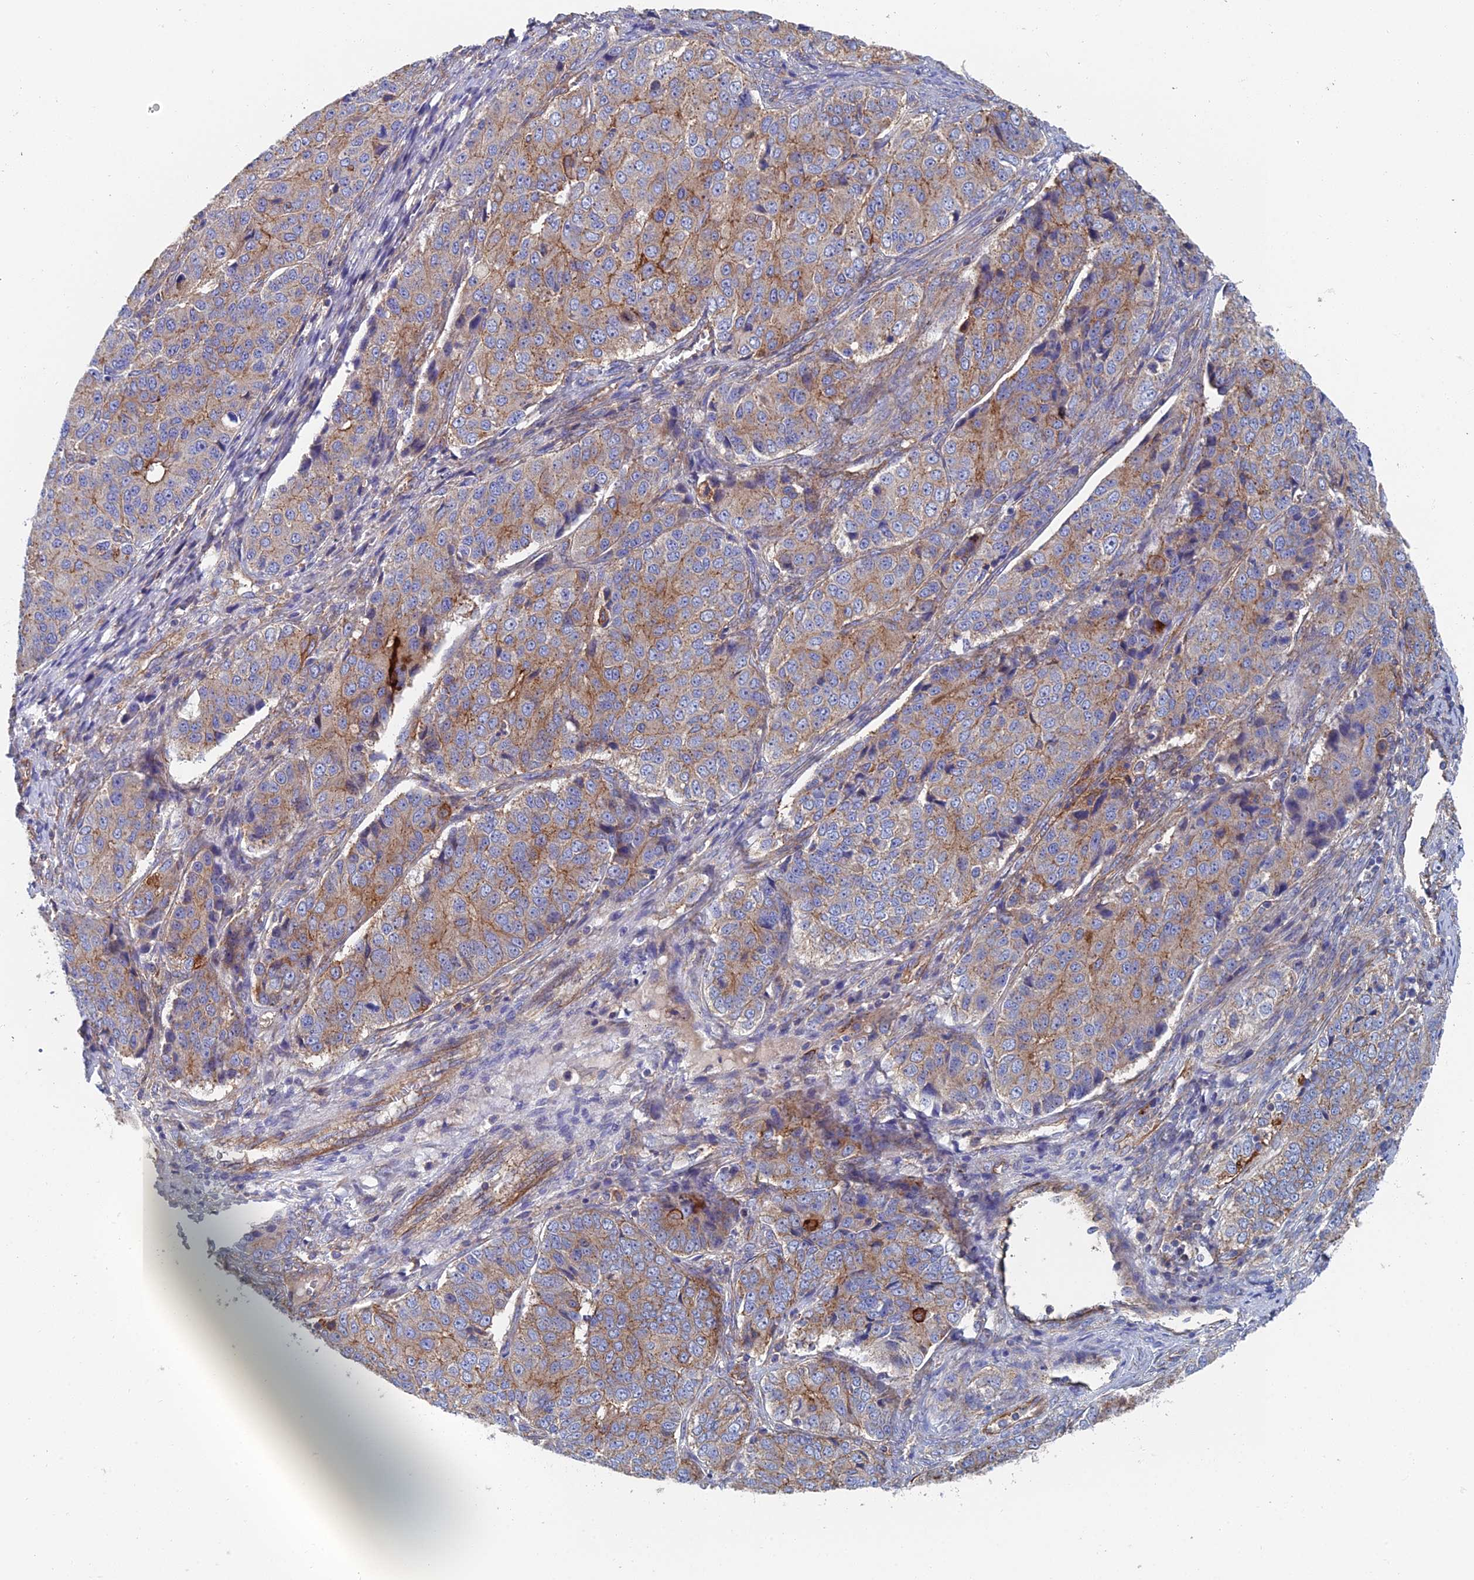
{"staining": {"intensity": "weak", "quantity": ">75%", "location": "cytoplasmic/membranous"}, "tissue": "ovarian cancer", "cell_type": "Tumor cells", "image_type": "cancer", "snomed": [{"axis": "morphology", "description": "Carcinoma, endometroid"}, {"axis": "topography", "description": "Ovary"}], "caption": "Ovarian endometroid carcinoma tissue demonstrates weak cytoplasmic/membranous staining in approximately >75% of tumor cells, visualized by immunohistochemistry. (Brightfield microscopy of DAB IHC at high magnification).", "gene": "SNX11", "patient": {"sex": "female", "age": 51}}